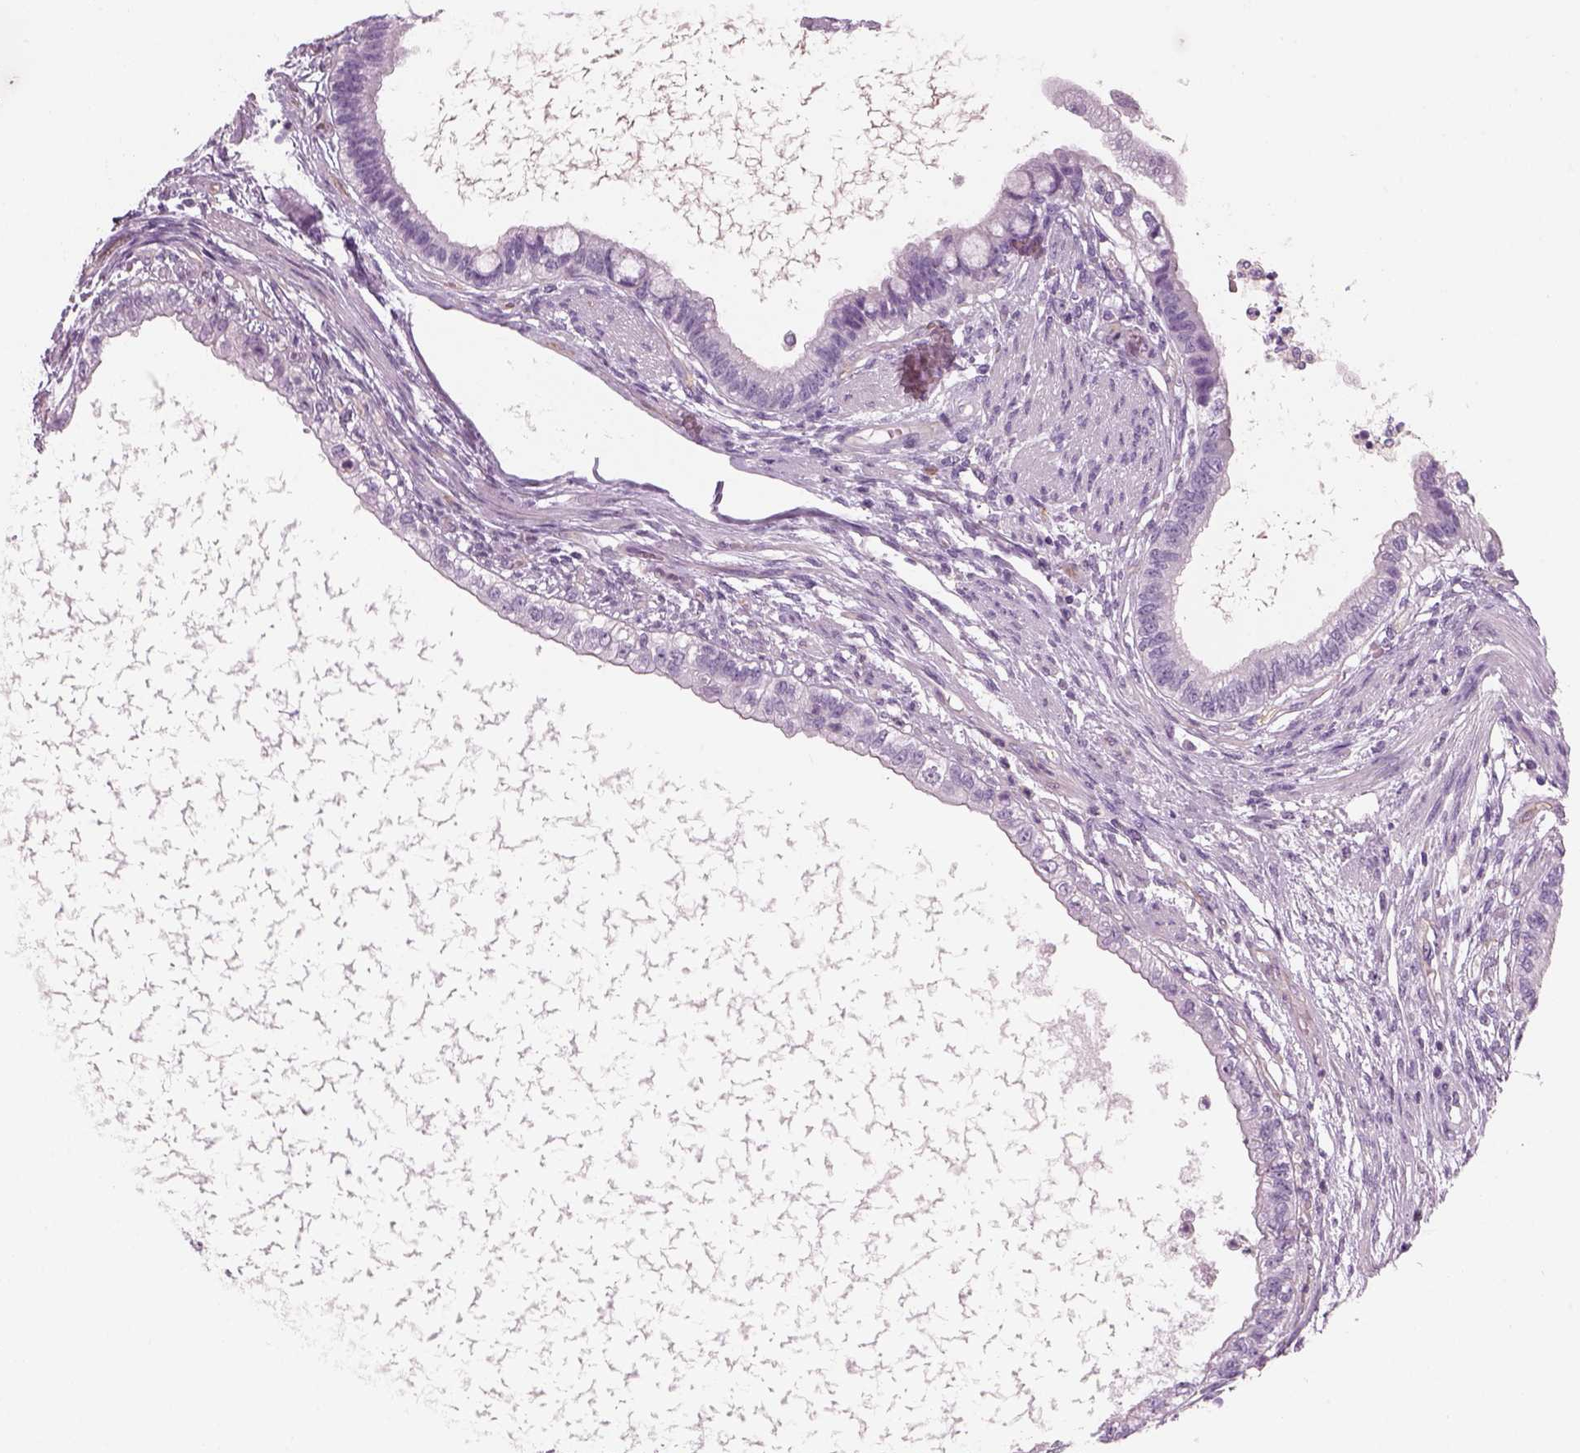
{"staining": {"intensity": "negative", "quantity": "none", "location": "none"}, "tissue": "testis cancer", "cell_type": "Tumor cells", "image_type": "cancer", "snomed": [{"axis": "morphology", "description": "Carcinoma, Embryonal, NOS"}, {"axis": "topography", "description": "Testis"}], "caption": "Immunohistochemistry (IHC) of human testis embryonal carcinoma displays no positivity in tumor cells.", "gene": "SLC1A7", "patient": {"sex": "male", "age": 26}}